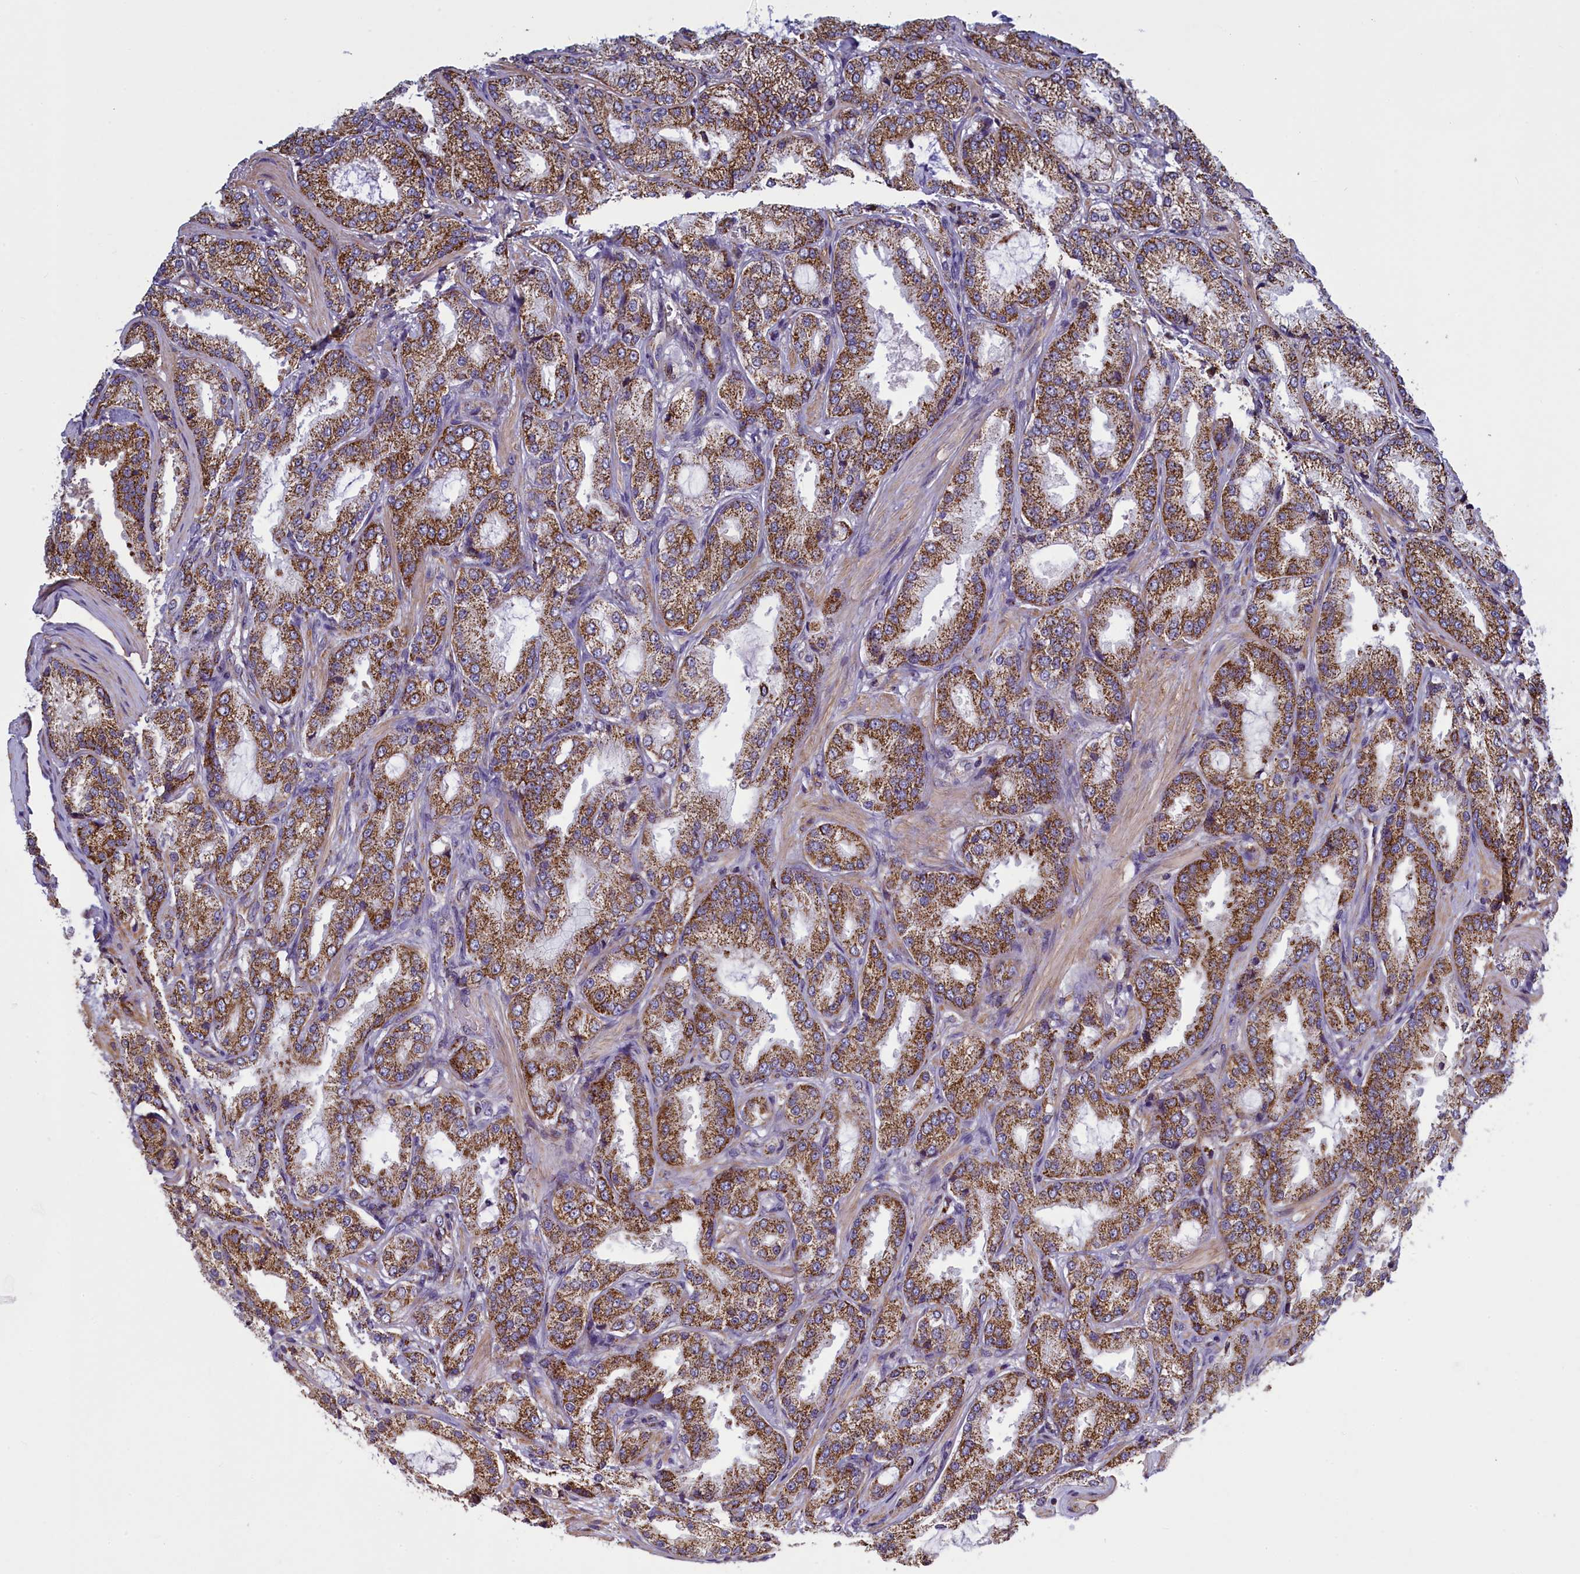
{"staining": {"intensity": "moderate", "quantity": ">75%", "location": "cytoplasmic/membranous"}, "tissue": "prostate cancer", "cell_type": "Tumor cells", "image_type": "cancer", "snomed": [{"axis": "morphology", "description": "Adenocarcinoma, Low grade"}, {"axis": "topography", "description": "Prostate"}], "caption": "Protein expression analysis of human low-grade adenocarcinoma (prostate) reveals moderate cytoplasmic/membranous positivity in about >75% of tumor cells. (IHC, brightfield microscopy, high magnification).", "gene": "IFT122", "patient": {"sex": "male", "age": 59}}